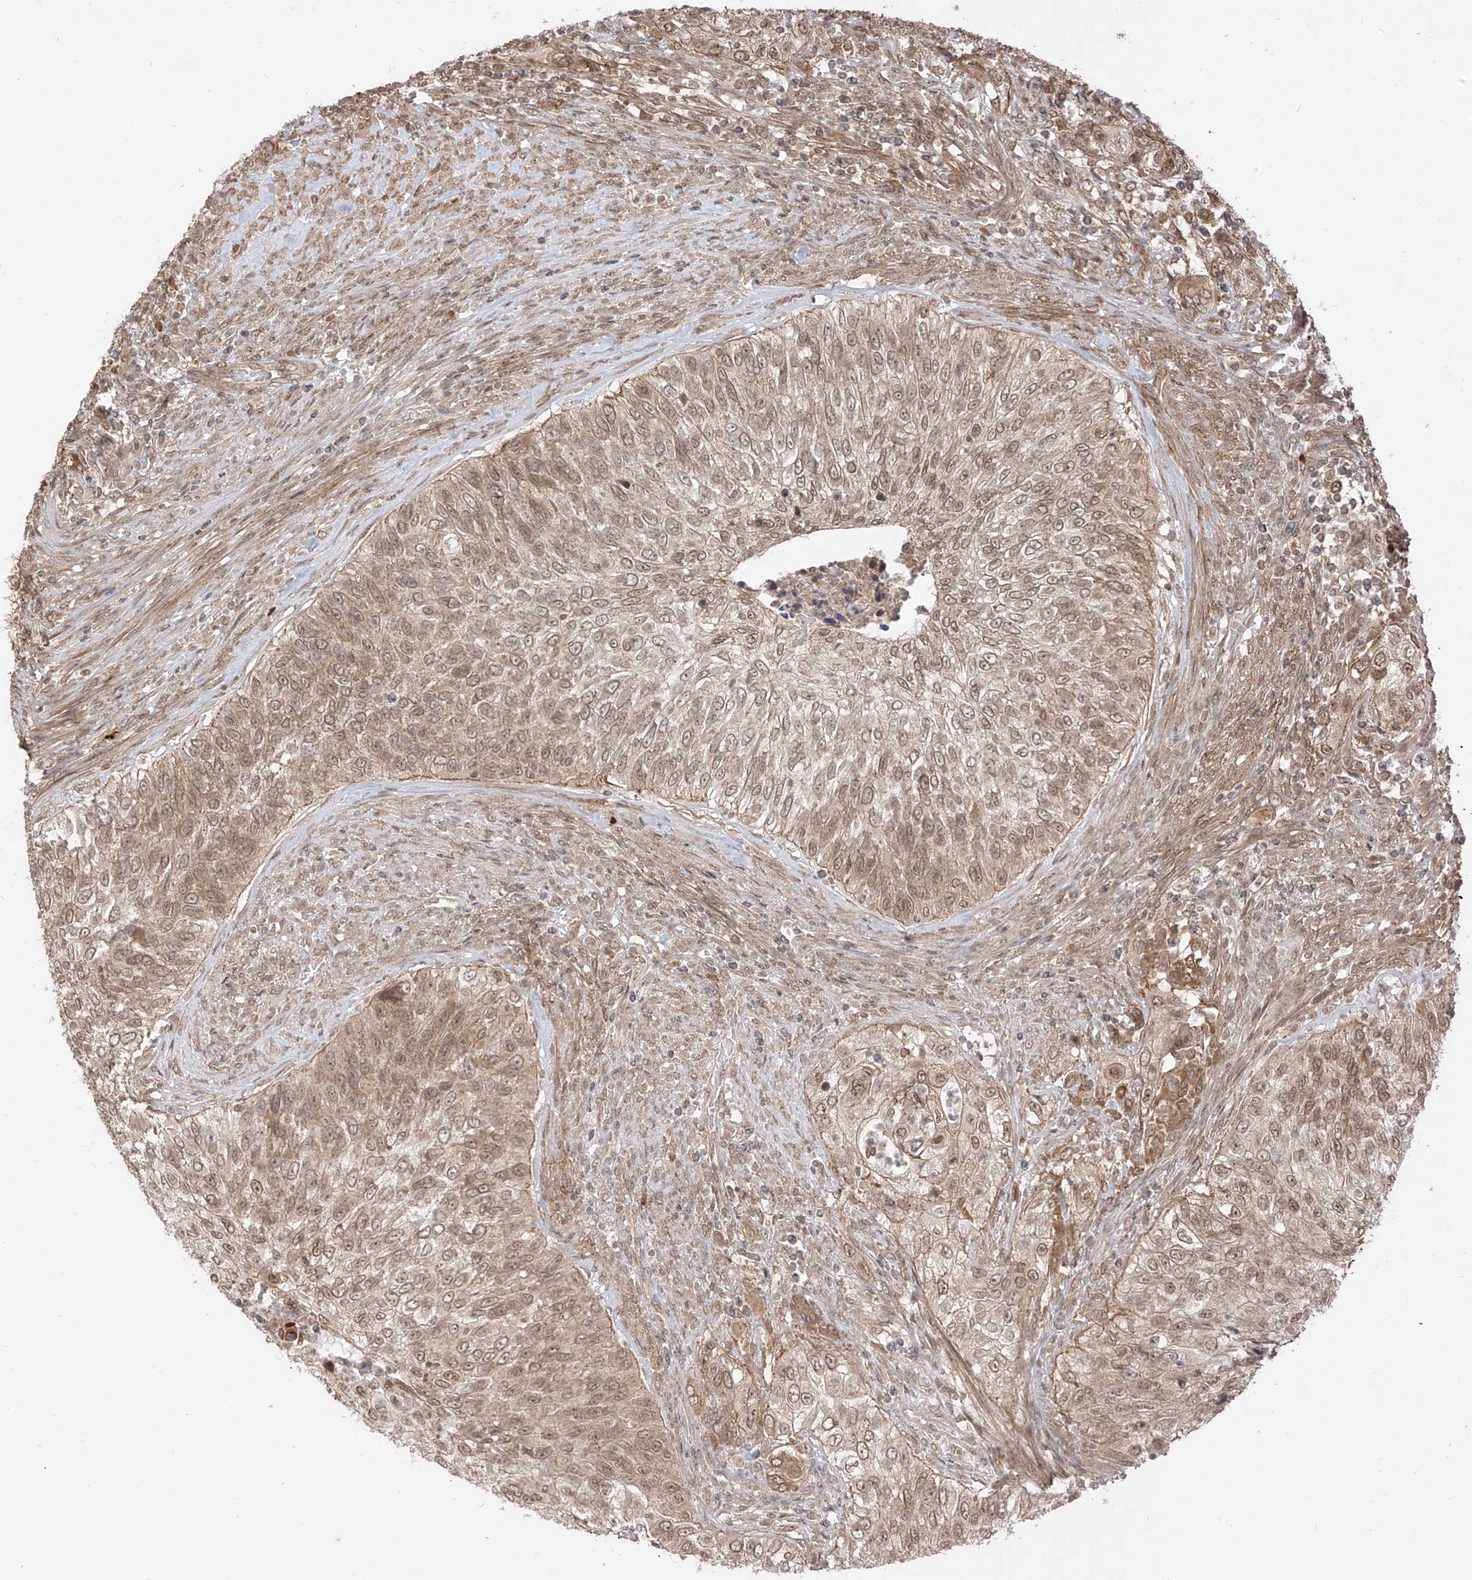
{"staining": {"intensity": "weak", "quantity": ">75%", "location": "cytoplasmic/membranous,nuclear"}, "tissue": "urothelial cancer", "cell_type": "Tumor cells", "image_type": "cancer", "snomed": [{"axis": "morphology", "description": "Urothelial carcinoma, High grade"}, {"axis": "topography", "description": "Urinary bladder"}], "caption": "The histopathology image shows a brown stain indicating the presence of a protein in the cytoplasmic/membranous and nuclear of tumor cells in high-grade urothelial carcinoma.", "gene": "LCOR", "patient": {"sex": "female", "age": 60}}